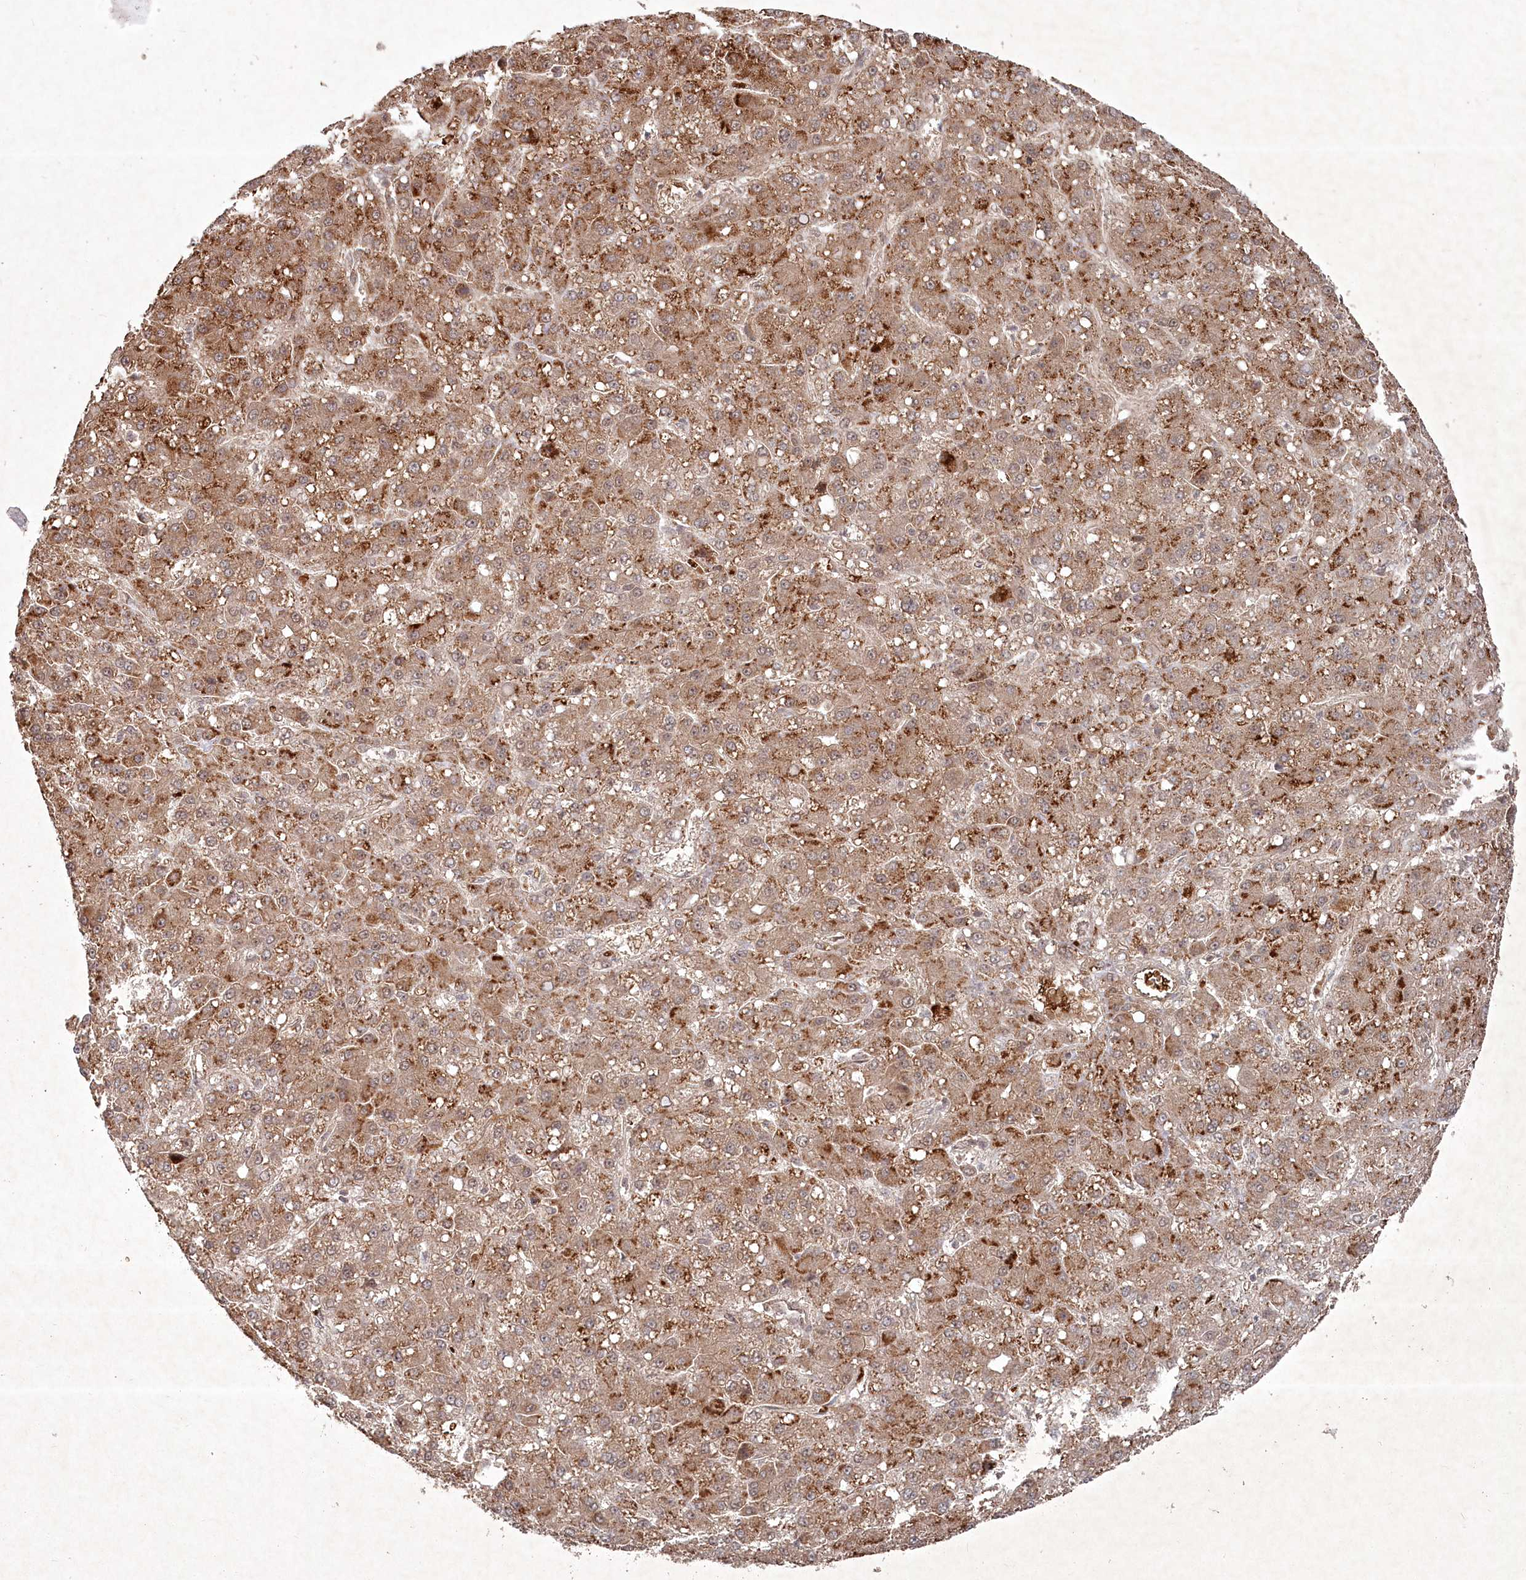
{"staining": {"intensity": "moderate", "quantity": ">75%", "location": "cytoplasmic/membranous"}, "tissue": "liver cancer", "cell_type": "Tumor cells", "image_type": "cancer", "snomed": [{"axis": "morphology", "description": "Carcinoma, Hepatocellular, NOS"}, {"axis": "topography", "description": "Liver"}], "caption": "About >75% of tumor cells in hepatocellular carcinoma (liver) display moderate cytoplasmic/membranous protein expression as visualized by brown immunohistochemical staining.", "gene": "FBXL17", "patient": {"sex": "male", "age": 67}}